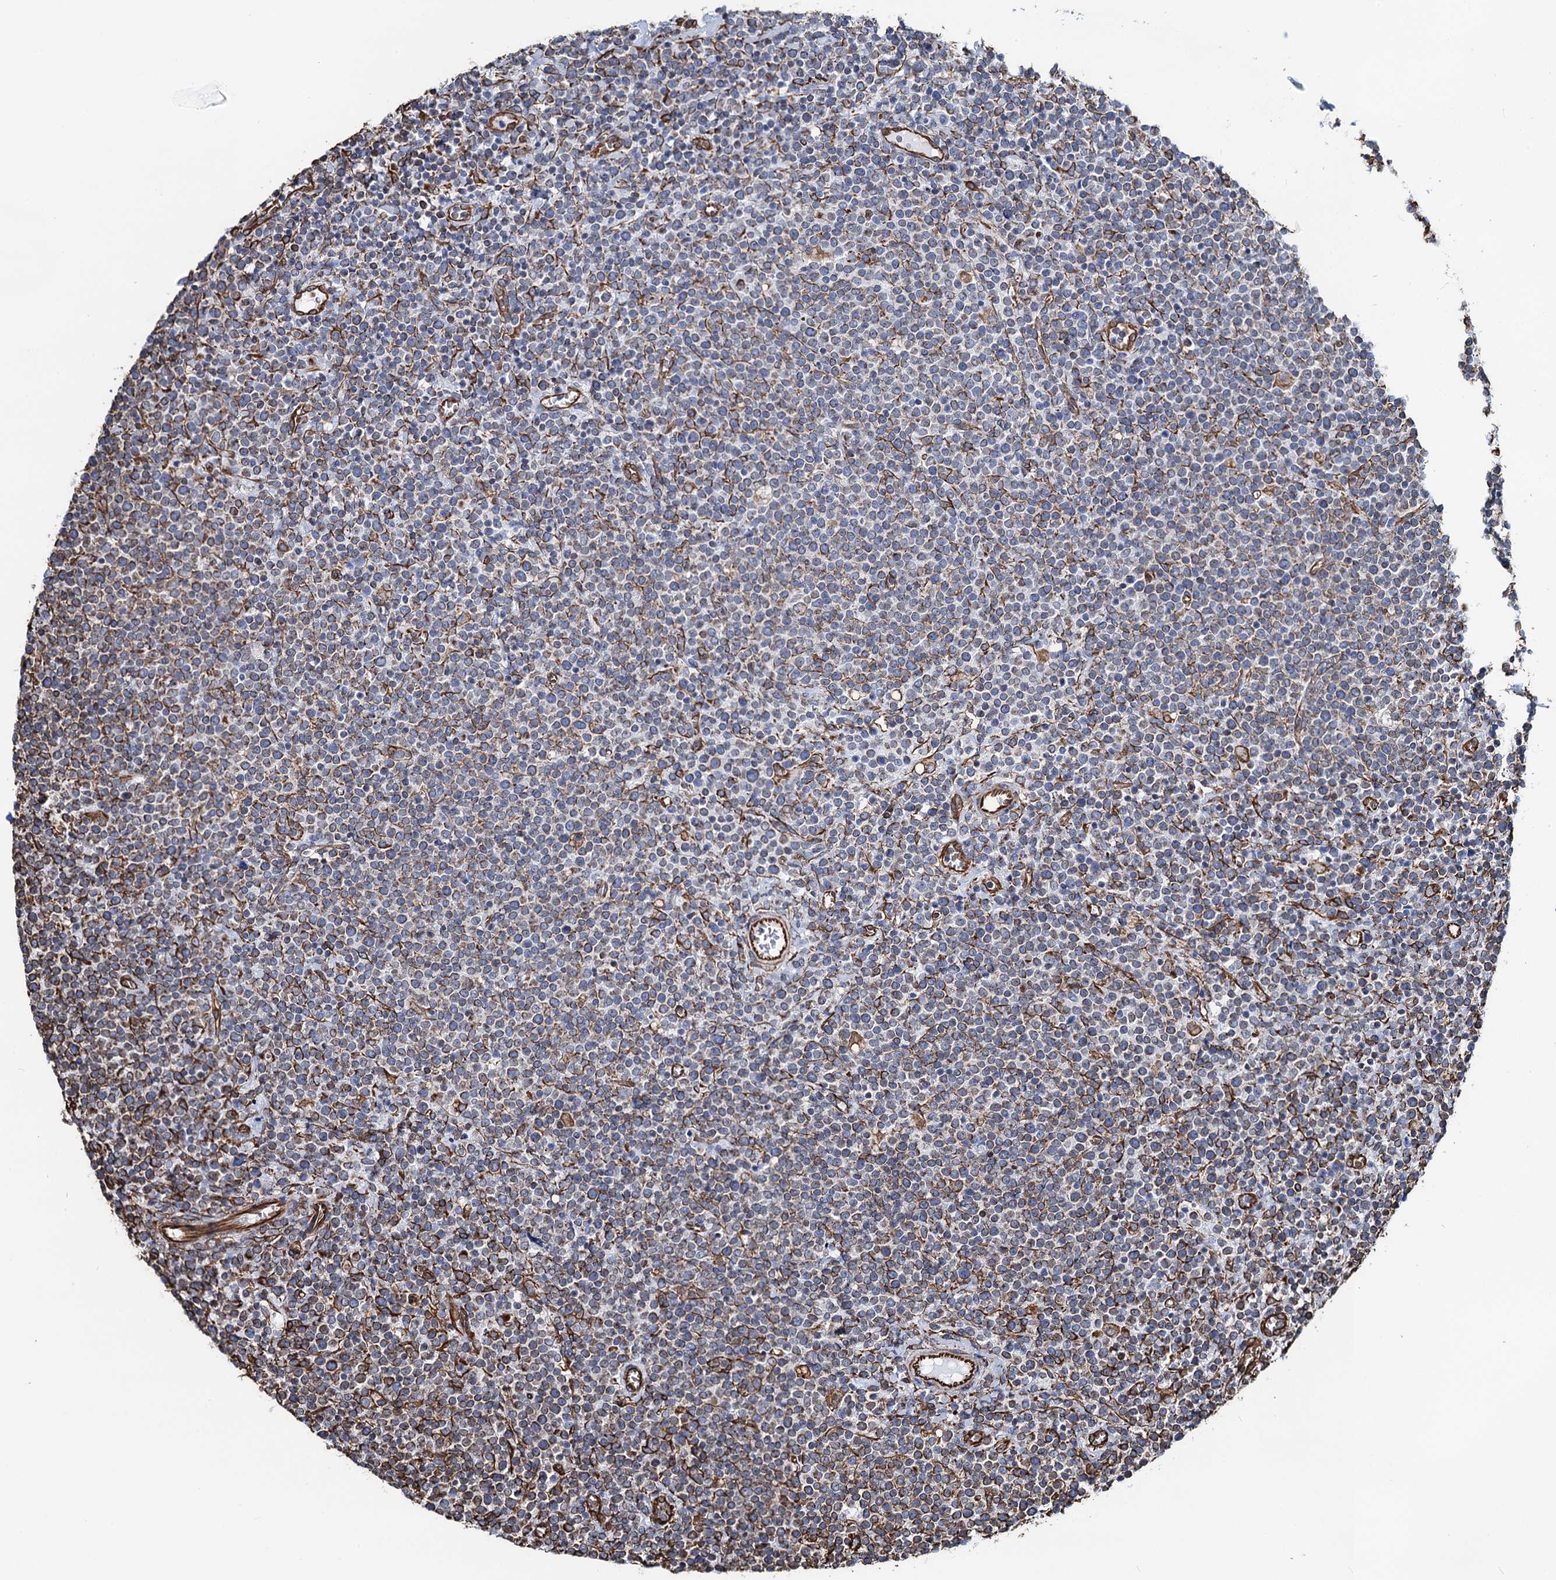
{"staining": {"intensity": "moderate", "quantity": "25%-75%", "location": "cytoplasmic/membranous"}, "tissue": "lymphoma", "cell_type": "Tumor cells", "image_type": "cancer", "snomed": [{"axis": "morphology", "description": "Malignant lymphoma, non-Hodgkin's type, High grade"}, {"axis": "topography", "description": "Lymph node"}], "caption": "High-power microscopy captured an immunohistochemistry (IHC) micrograph of high-grade malignant lymphoma, non-Hodgkin's type, revealing moderate cytoplasmic/membranous staining in about 25%-75% of tumor cells.", "gene": "PGM2", "patient": {"sex": "male", "age": 61}}